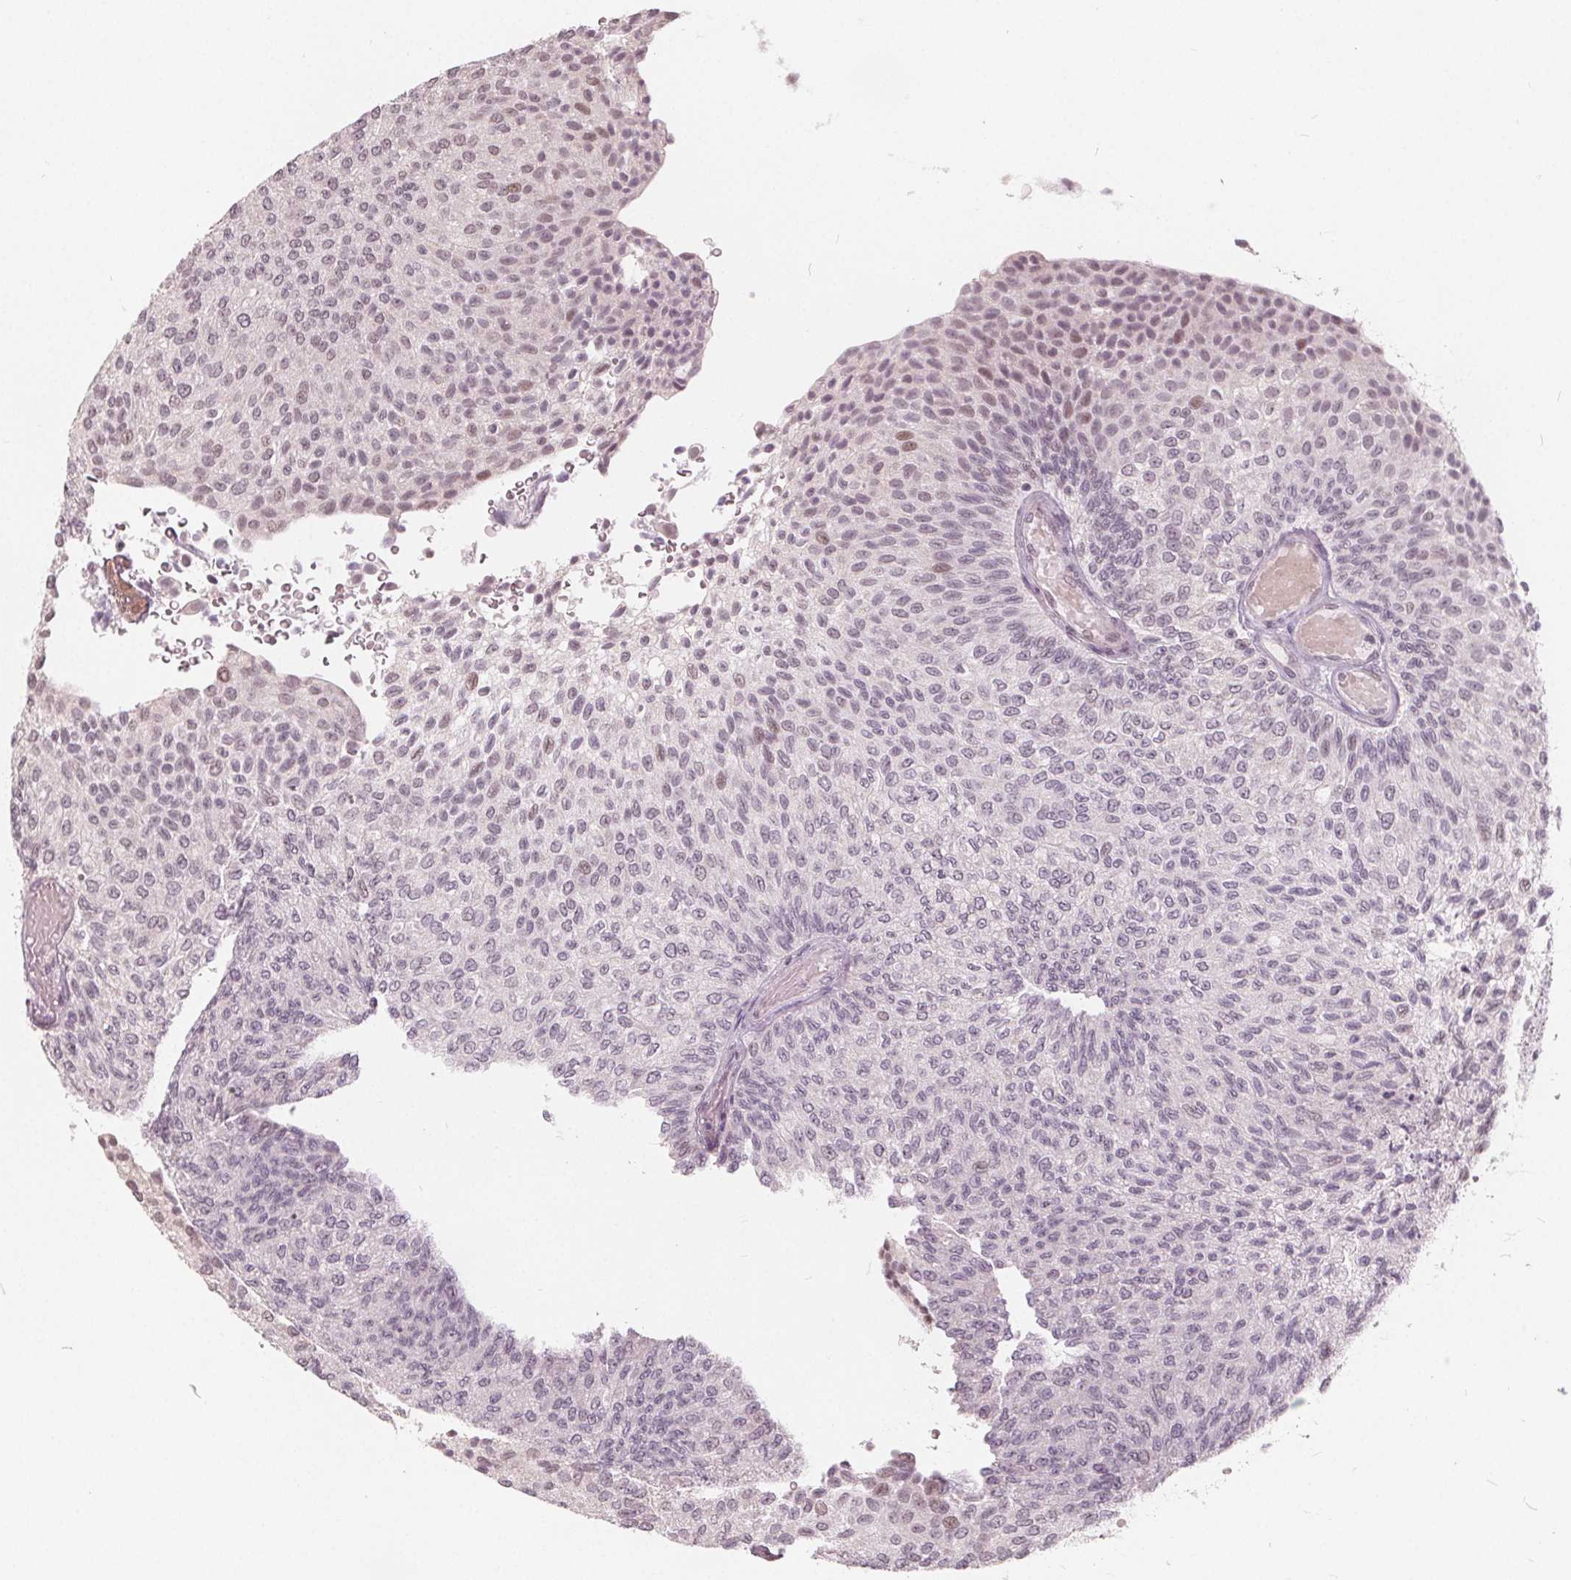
{"staining": {"intensity": "weak", "quantity": "<25%", "location": "nuclear"}, "tissue": "urothelial cancer", "cell_type": "Tumor cells", "image_type": "cancer", "snomed": [{"axis": "morphology", "description": "Urothelial carcinoma, Low grade"}, {"axis": "topography", "description": "Urinary bladder"}], "caption": "This is a histopathology image of immunohistochemistry (IHC) staining of urothelial cancer, which shows no expression in tumor cells.", "gene": "NUP210L", "patient": {"sex": "male", "age": 78}}